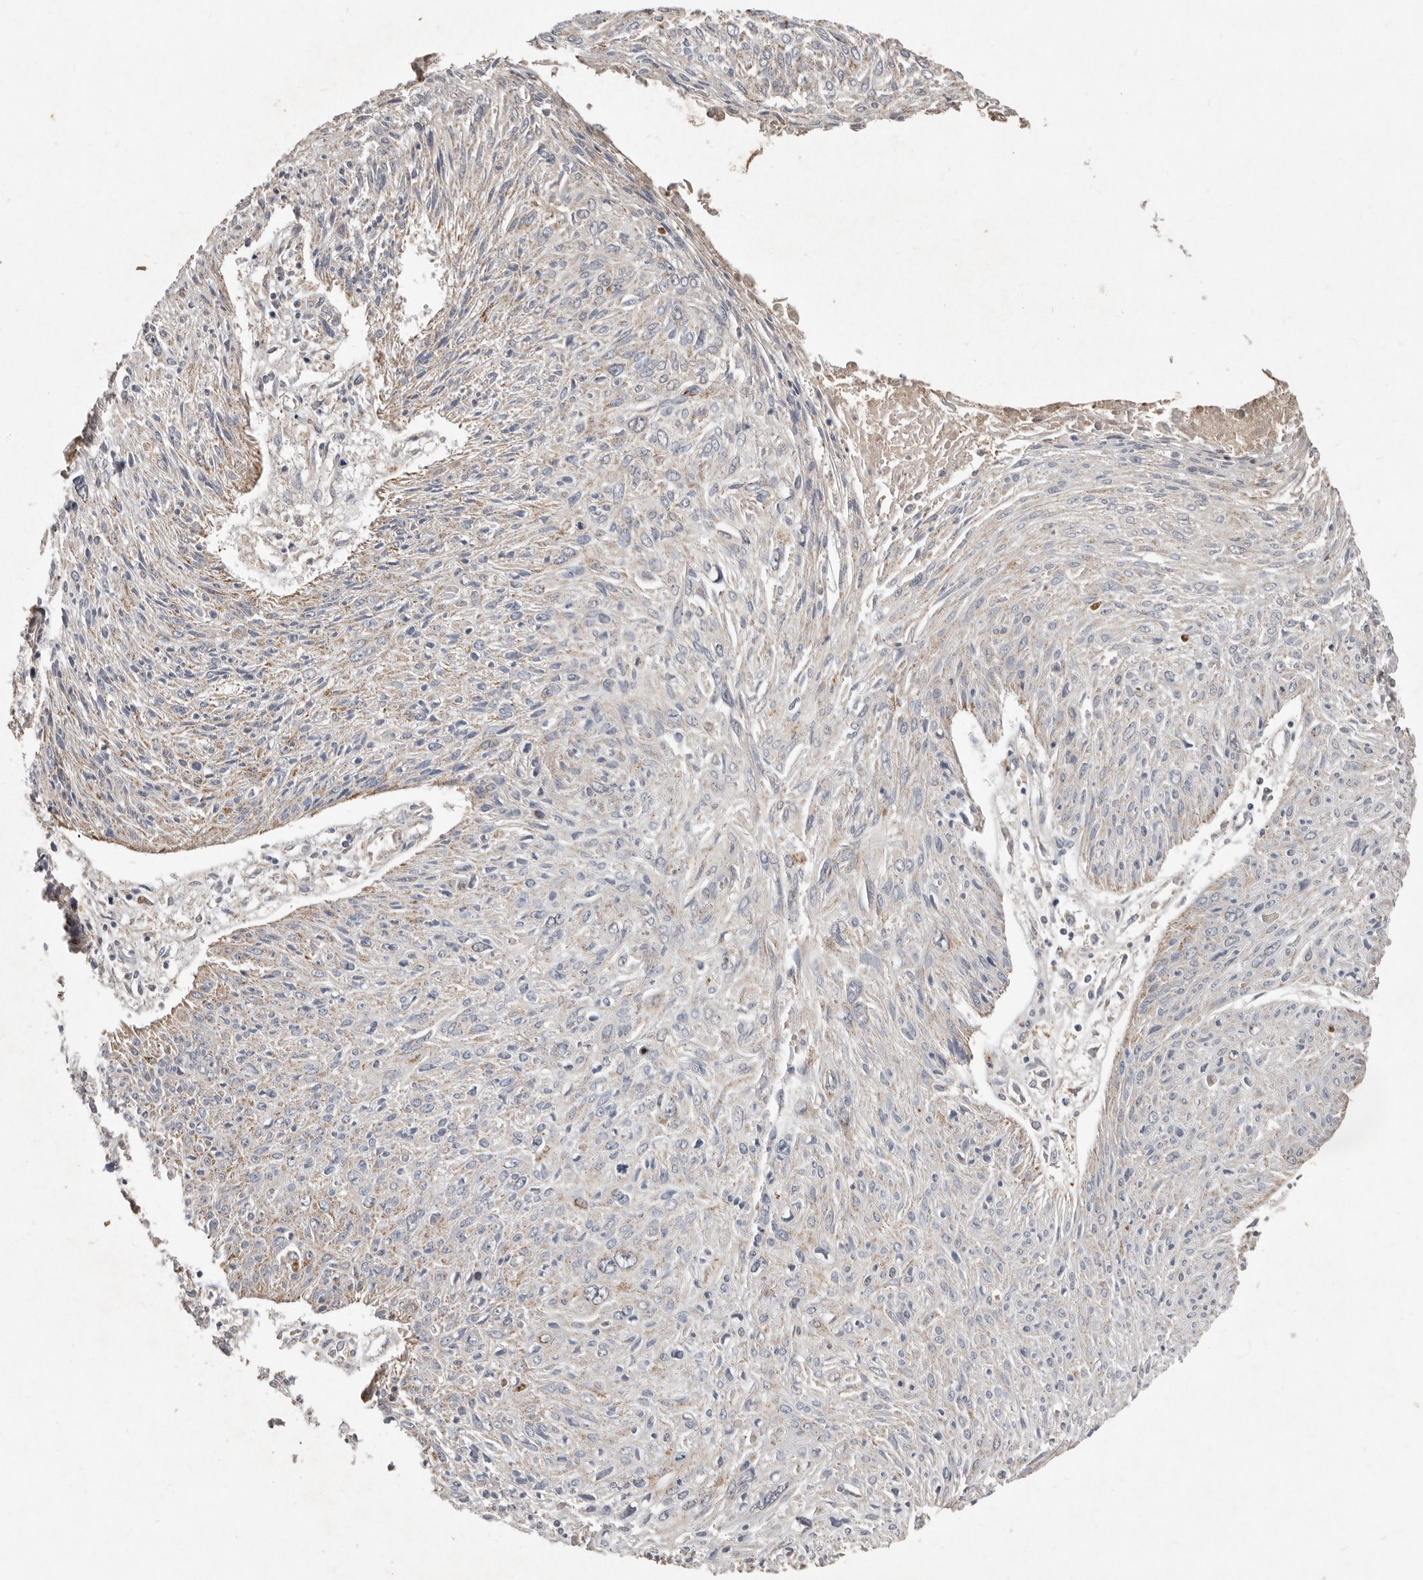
{"staining": {"intensity": "weak", "quantity": "<25%", "location": "cytoplasmic/membranous"}, "tissue": "cervical cancer", "cell_type": "Tumor cells", "image_type": "cancer", "snomed": [{"axis": "morphology", "description": "Squamous cell carcinoma, NOS"}, {"axis": "topography", "description": "Cervix"}], "caption": "Tumor cells are negative for brown protein staining in cervical cancer (squamous cell carcinoma).", "gene": "KIF26B", "patient": {"sex": "female", "age": 51}}